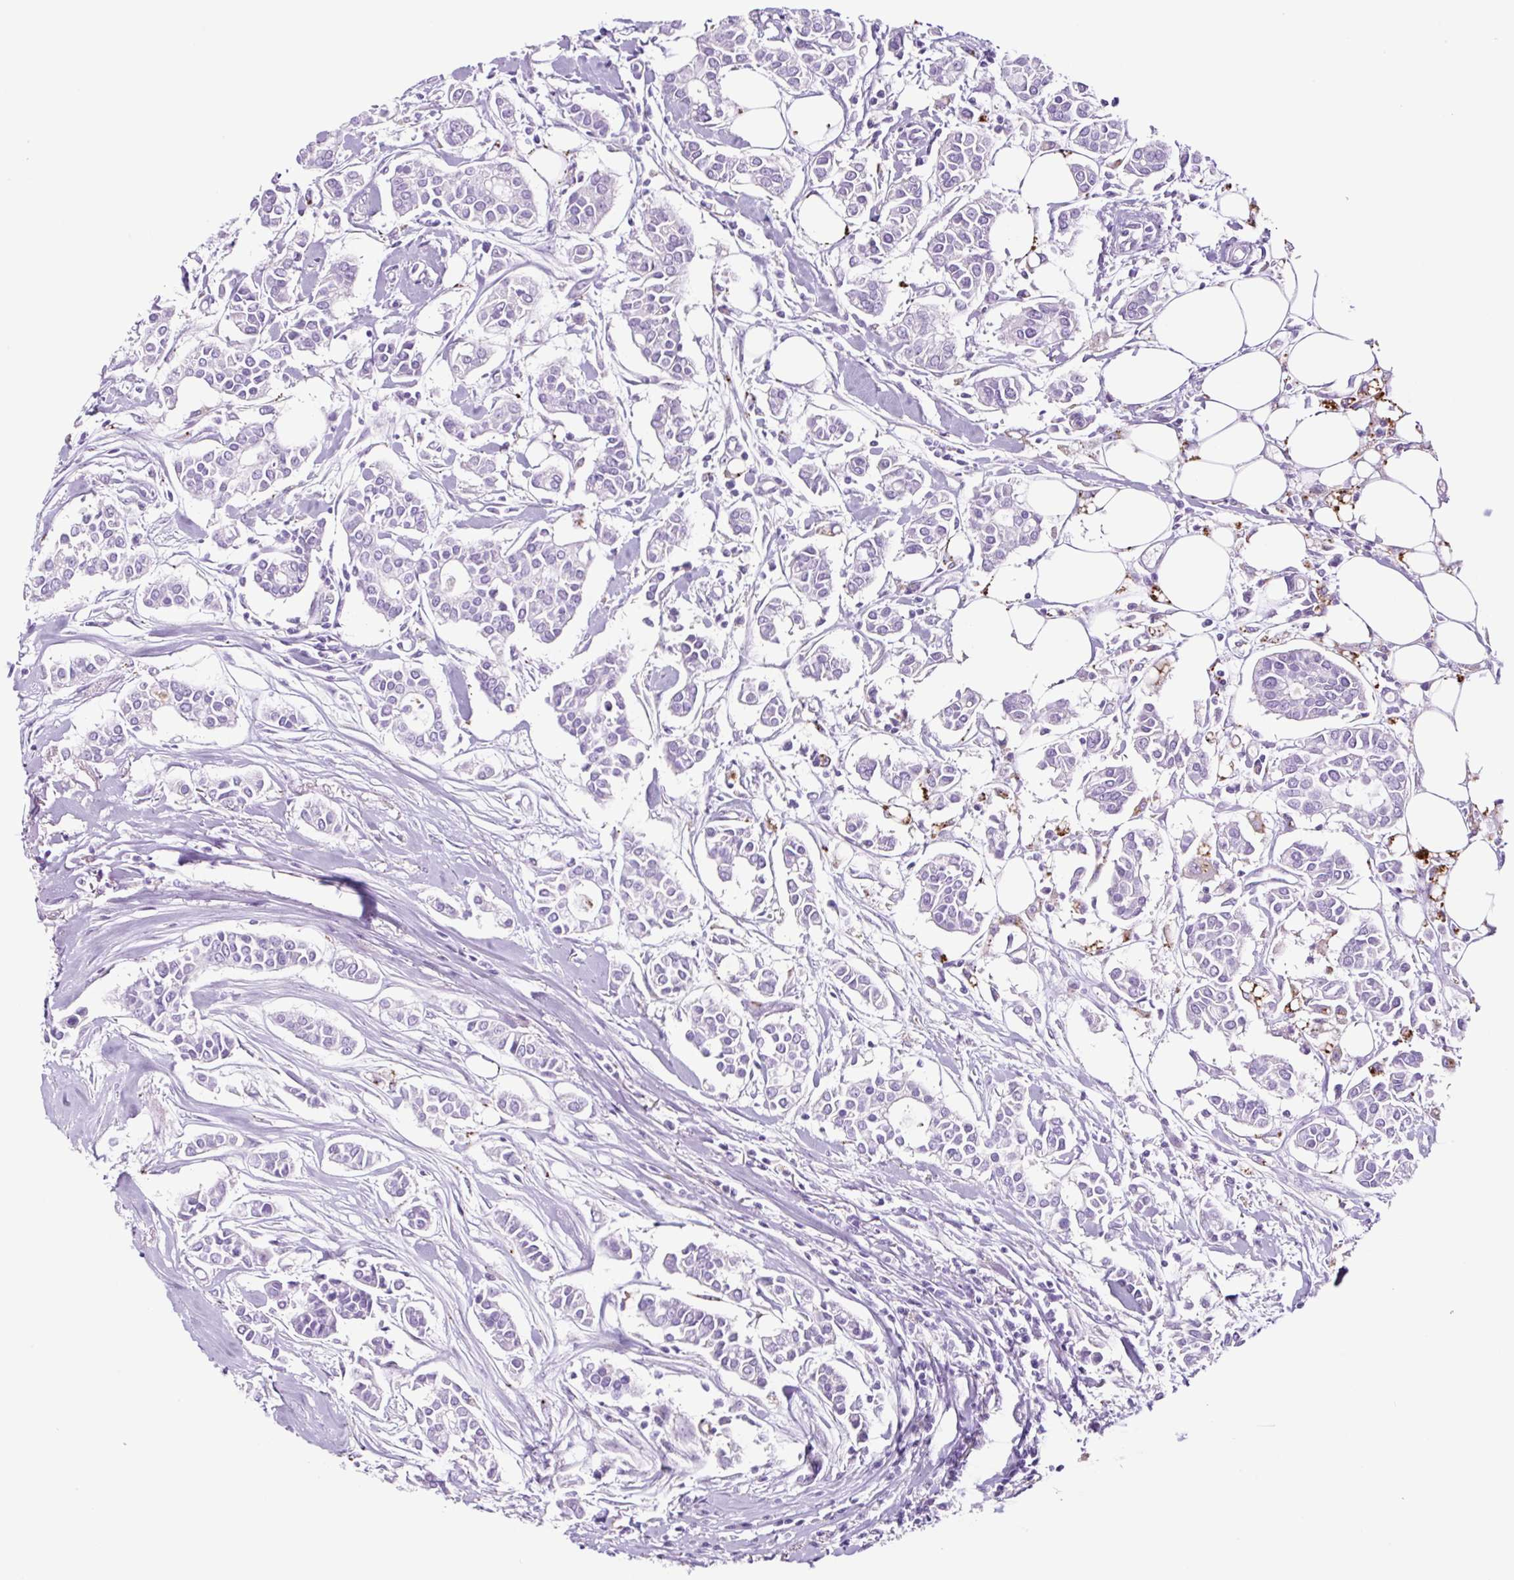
{"staining": {"intensity": "negative", "quantity": "none", "location": "none"}, "tissue": "breast cancer", "cell_type": "Tumor cells", "image_type": "cancer", "snomed": [{"axis": "morphology", "description": "Duct carcinoma"}, {"axis": "topography", "description": "Breast"}], "caption": "The histopathology image demonstrates no staining of tumor cells in breast cancer (infiltrating ductal carcinoma).", "gene": "LCN10", "patient": {"sex": "female", "age": 84}}